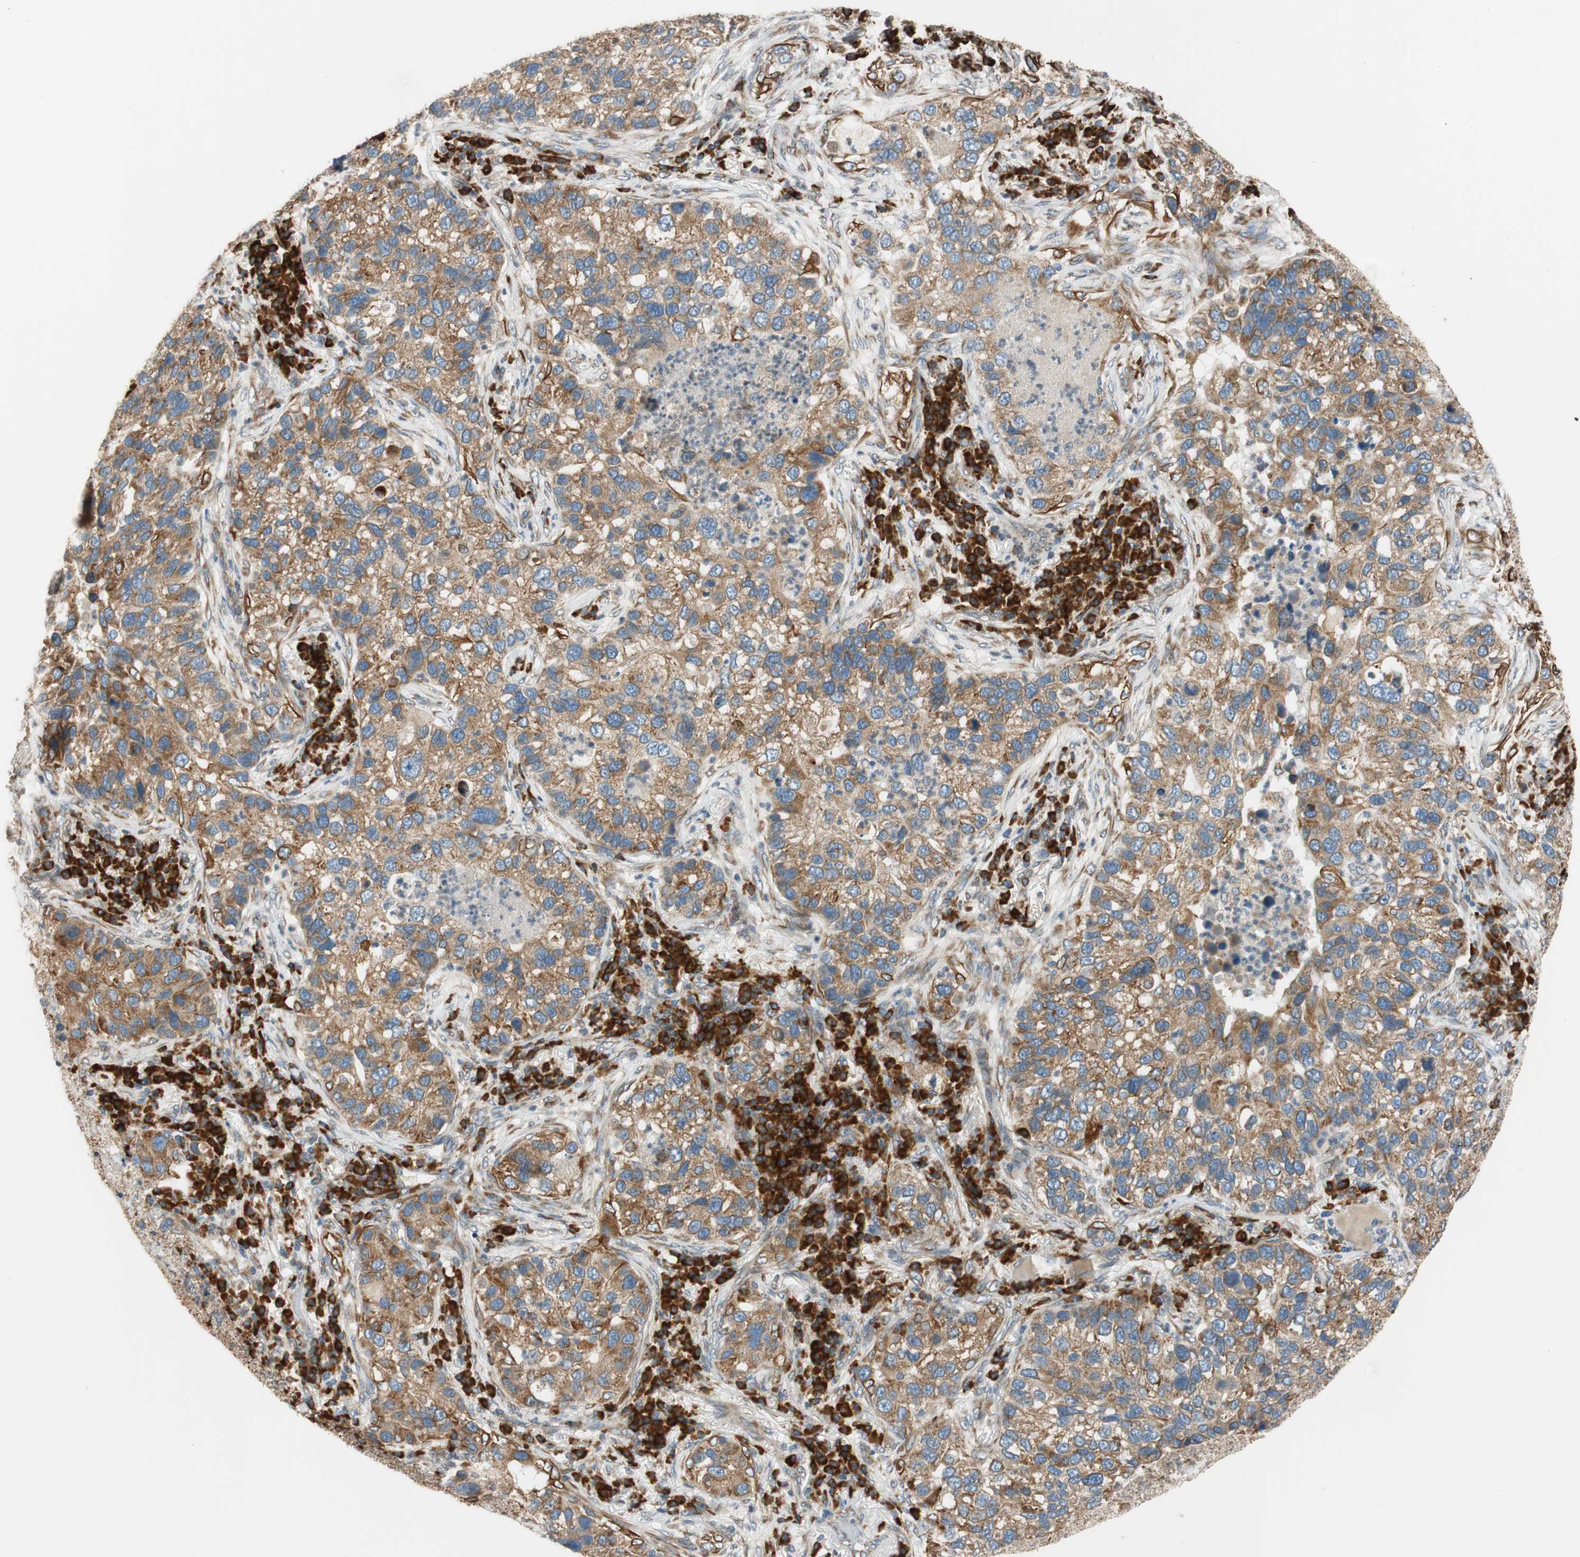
{"staining": {"intensity": "moderate", "quantity": ">75%", "location": "cytoplasmic/membranous"}, "tissue": "lung cancer", "cell_type": "Tumor cells", "image_type": "cancer", "snomed": [{"axis": "morphology", "description": "Normal tissue, NOS"}, {"axis": "morphology", "description": "Adenocarcinoma, NOS"}, {"axis": "topography", "description": "Bronchus"}, {"axis": "topography", "description": "Lung"}], "caption": "IHC (DAB (3,3'-diaminobenzidine)) staining of human lung adenocarcinoma shows moderate cytoplasmic/membranous protein positivity in about >75% of tumor cells. The staining is performed using DAB brown chromogen to label protein expression. The nuclei are counter-stained blue using hematoxylin.", "gene": "RPN2", "patient": {"sex": "male", "age": 54}}